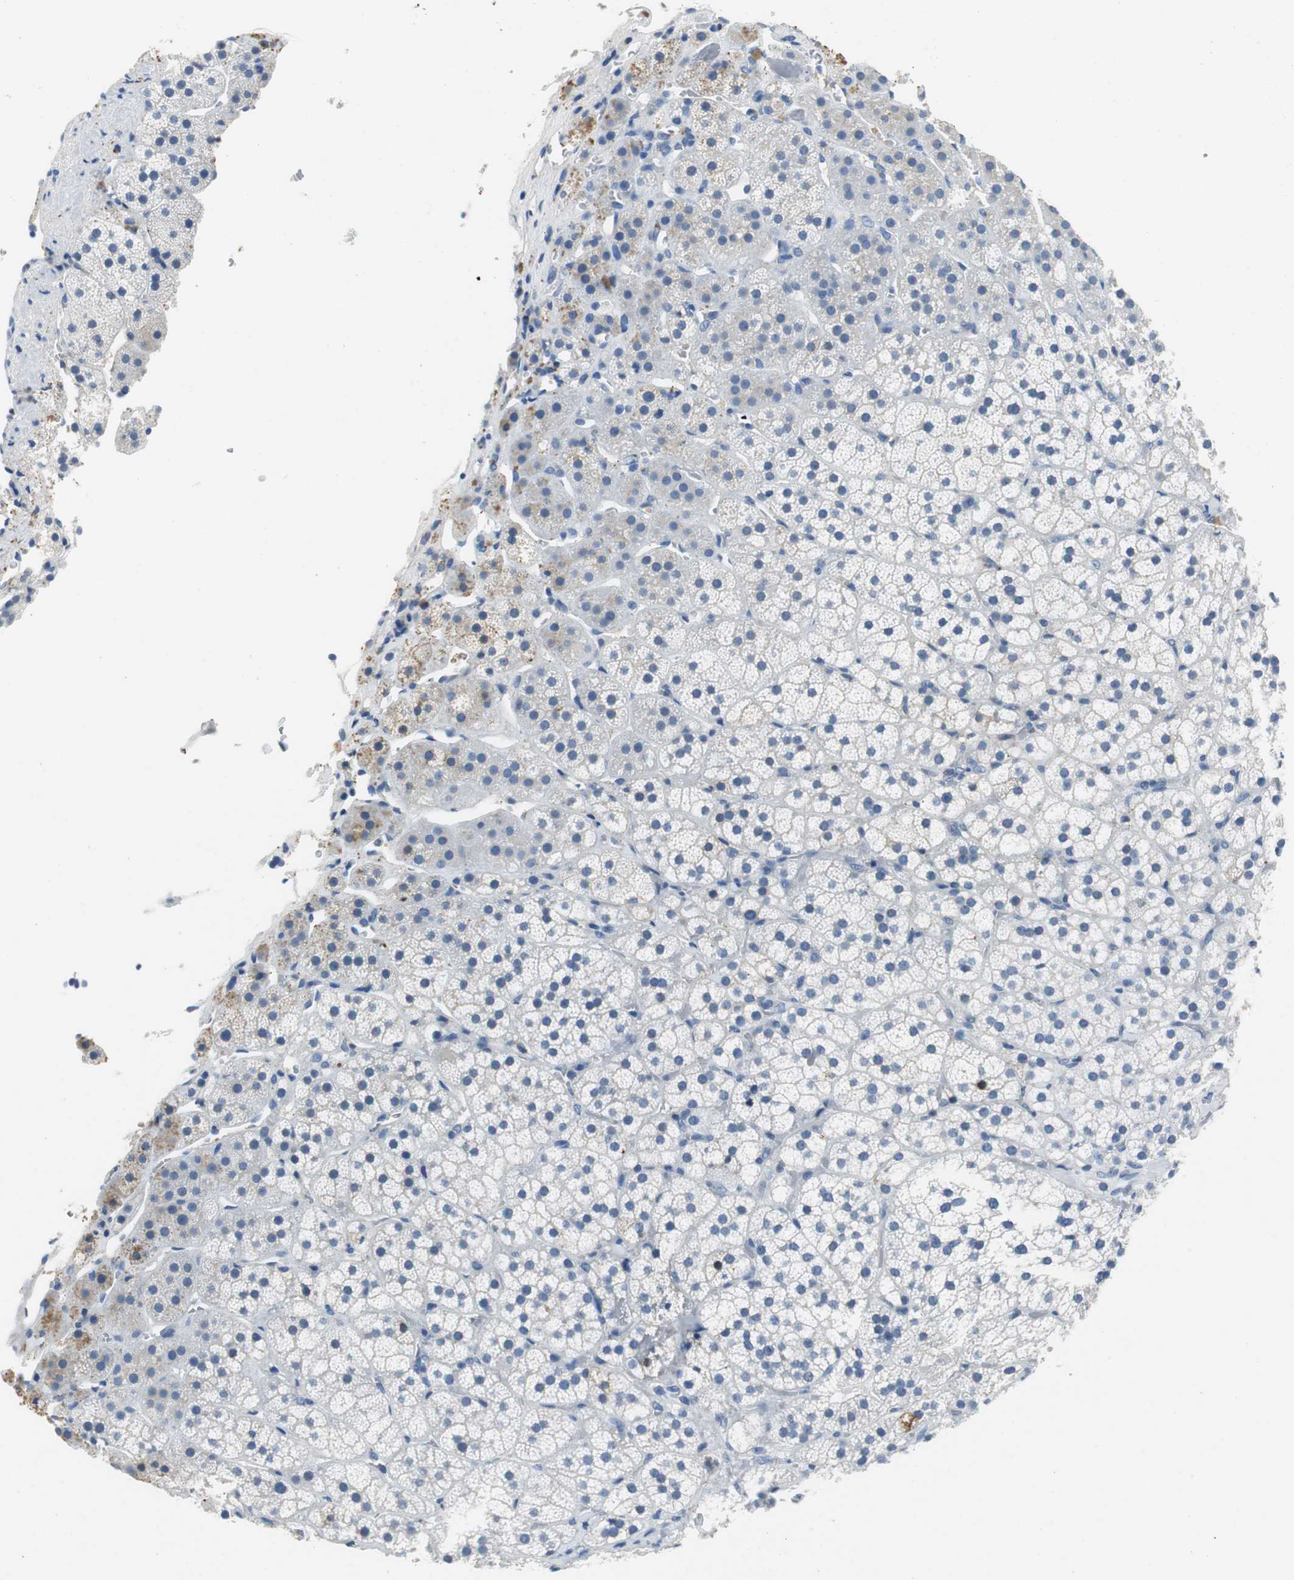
{"staining": {"intensity": "negative", "quantity": "none", "location": "none"}, "tissue": "adrenal gland", "cell_type": "Glandular cells", "image_type": "normal", "snomed": [{"axis": "morphology", "description": "Normal tissue, NOS"}, {"axis": "topography", "description": "Adrenal gland"}], "caption": "High magnification brightfield microscopy of unremarkable adrenal gland stained with DAB (3,3'-diaminobenzidine) (brown) and counterstained with hematoxylin (blue): glandular cells show no significant expression.", "gene": "ORM1", "patient": {"sex": "female", "age": 44}}